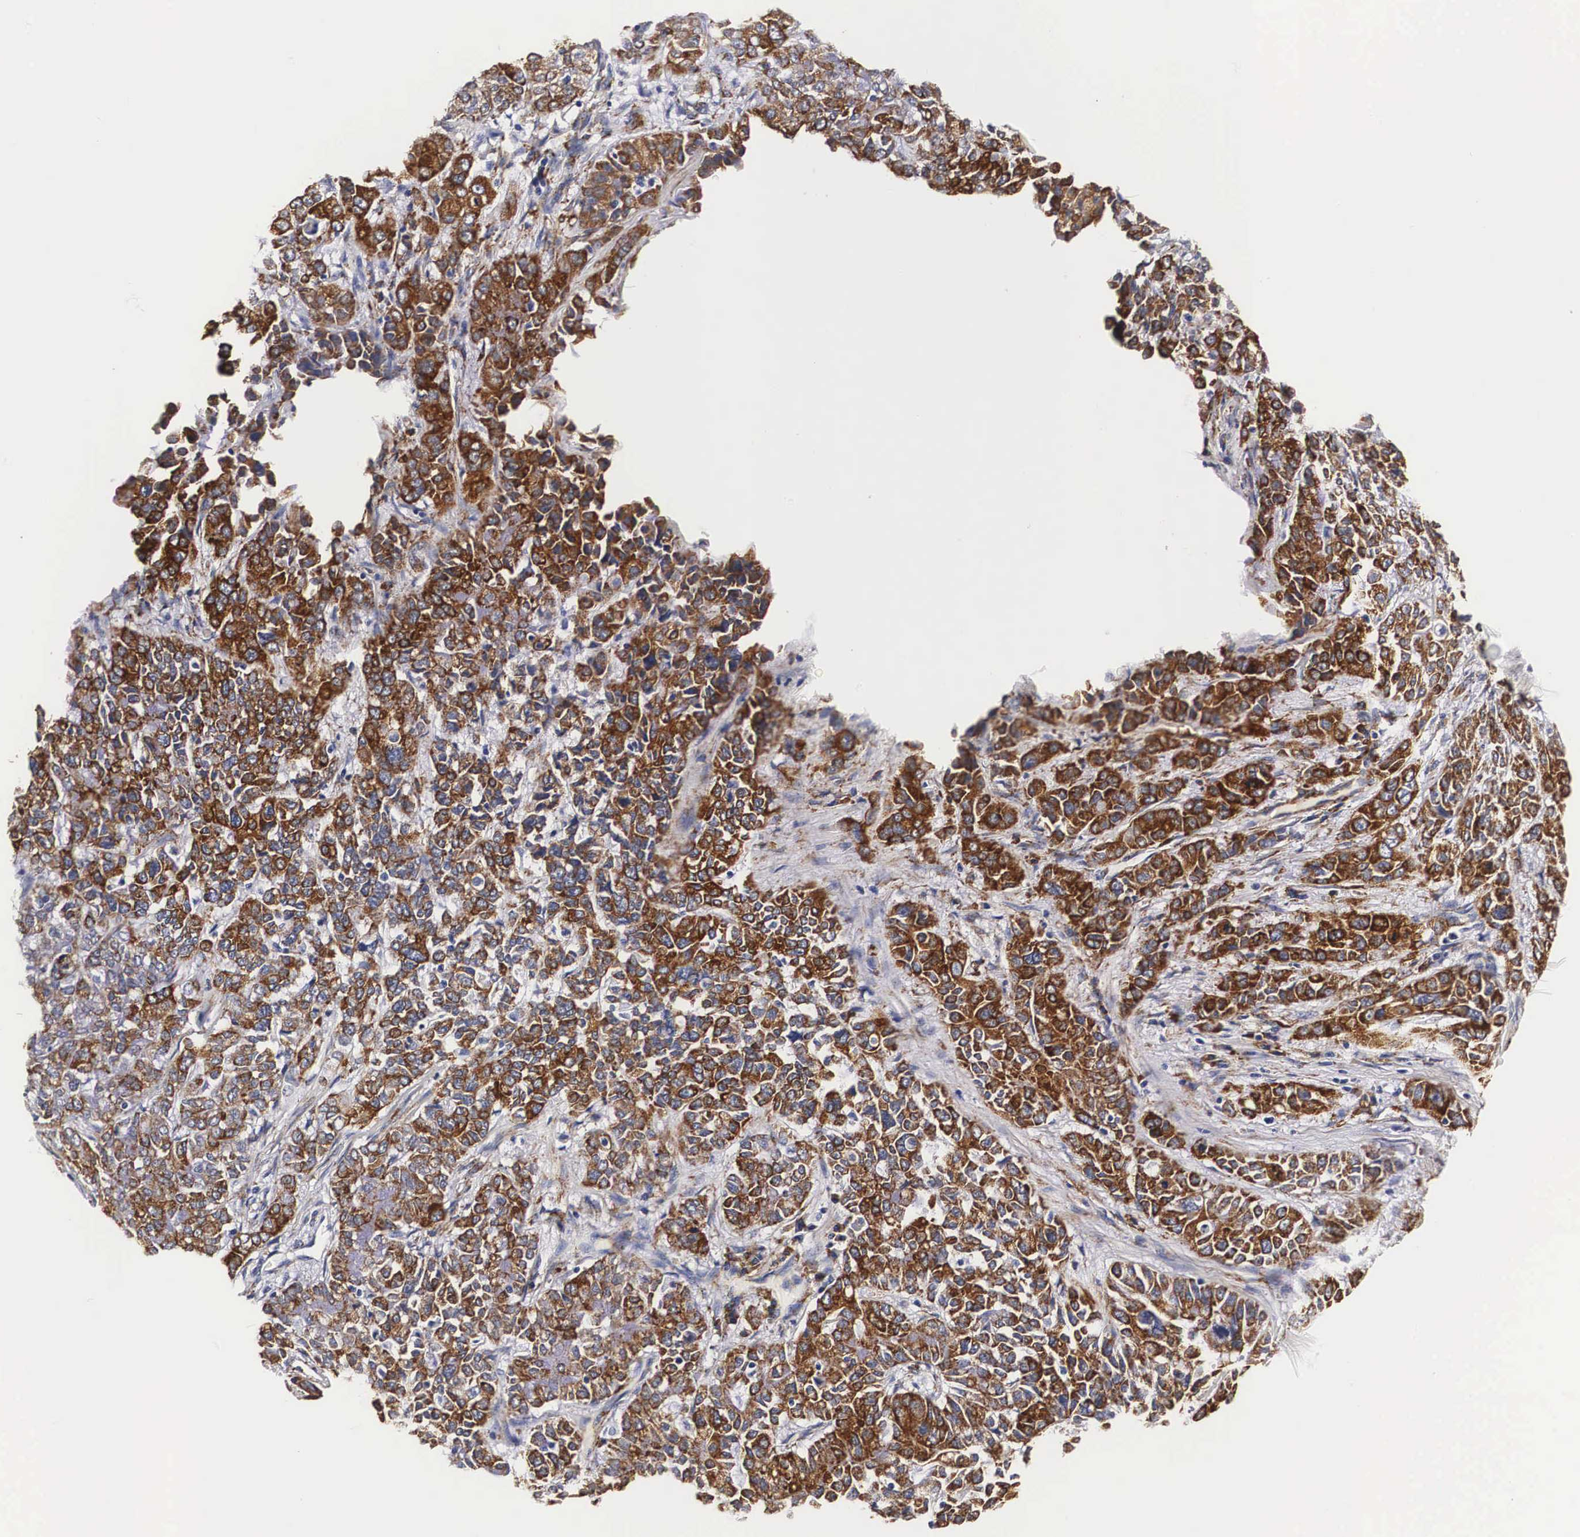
{"staining": {"intensity": "moderate", "quantity": ">75%", "location": "cytoplasmic/membranous"}, "tissue": "pancreatic cancer", "cell_type": "Tumor cells", "image_type": "cancer", "snomed": [{"axis": "morphology", "description": "Adenocarcinoma, NOS"}, {"axis": "topography", "description": "Pancreas"}], "caption": "Human pancreatic cancer stained for a protein (brown) exhibits moderate cytoplasmic/membranous positive positivity in approximately >75% of tumor cells.", "gene": "CKAP4", "patient": {"sex": "female", "age": 52}}